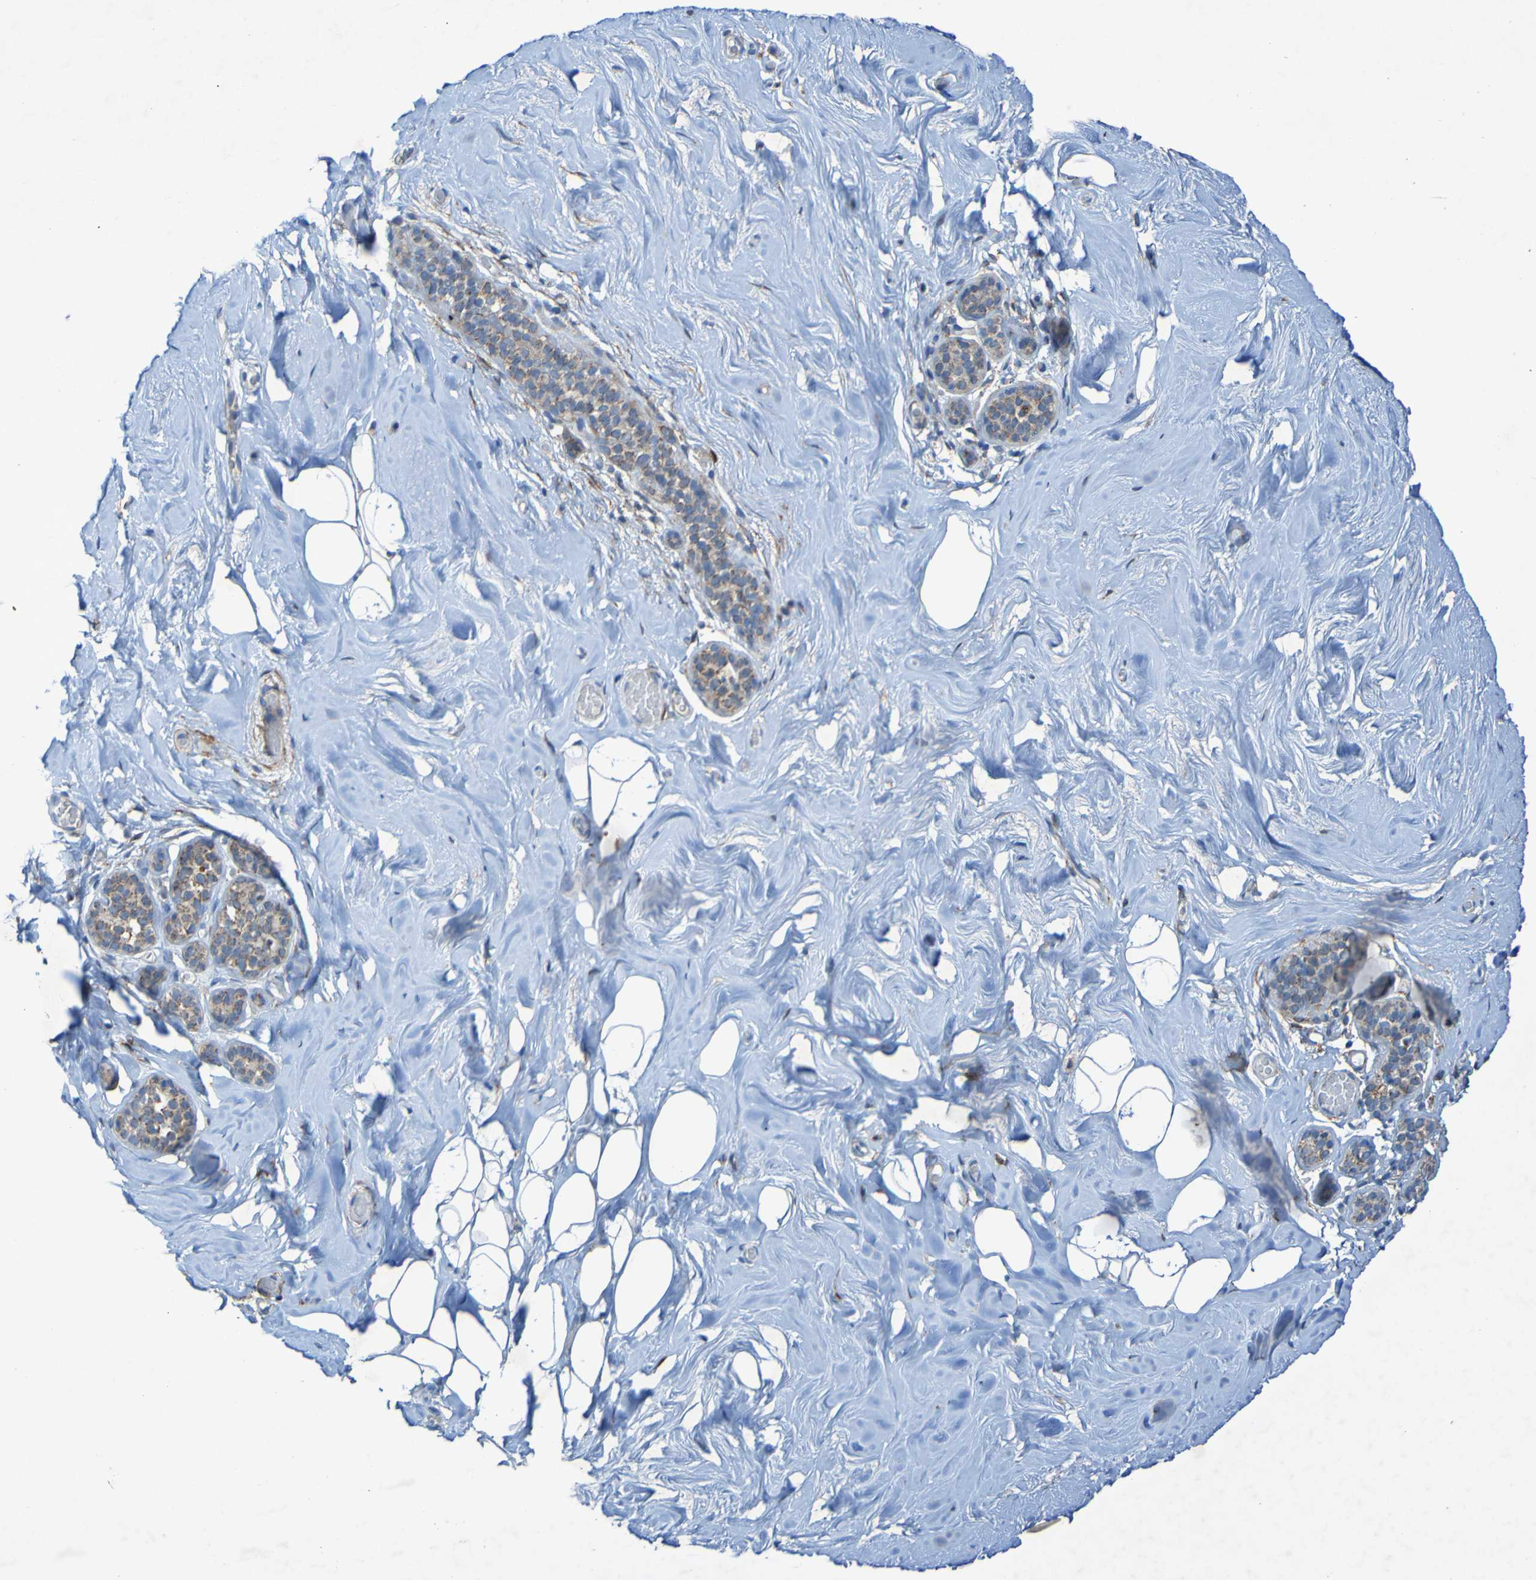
{"staining": {"intensity": "negative", "quantity": "none", "location": "none"}, "tissue": "breast", "cell_type": "Adipocytes", "image_type": "normal", "snomed": [{"axis": "morphology", "description": "Normal tissue, NOS"}, {"axis": "topography", "description": "Breast"}], "caption": "Immunohistochemical staining of normal breast displays no significant staining in adipocytes. (DAB (3,3'-diaminobenzidine) immunohistochemistry (IHC) with hematoxylin counter stain).", "gene": "CCDC51", "patient": {"sex": "female", "age": 75}}